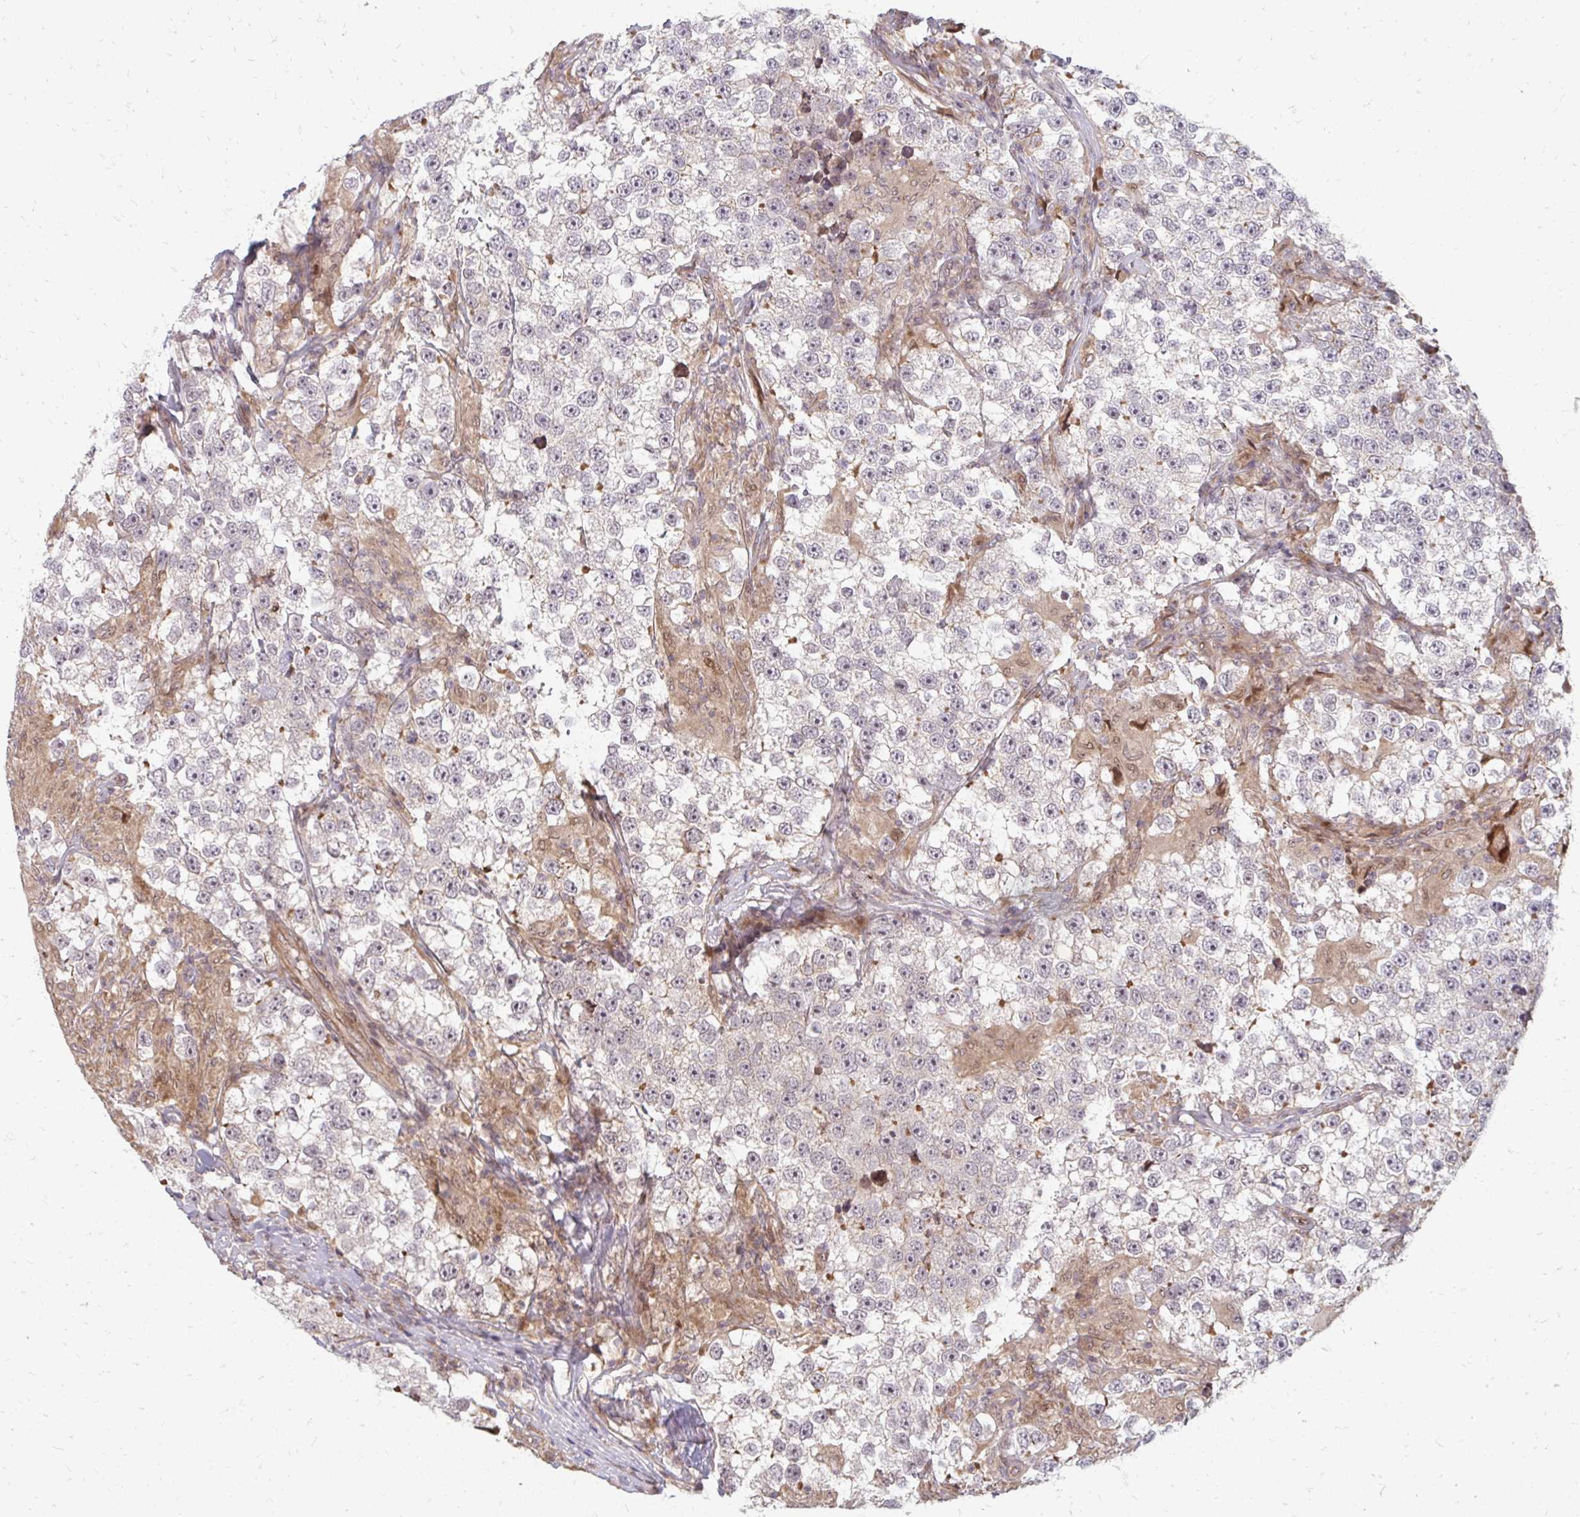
{"staining": {"intensity": "negative", "quantity": "none", "location": "none"}, "tissue": "testis cancer", "cell_type": "Tumor cells", "image_type": "cancer", "snomed": [{"axis": "morphology", "description": "Seminoma, NOS"}, {"axis": "topography", "description": "Testis"}], "caption": "The micrograph displays no significant staining in tumor cells of testis cancer. (DAB IHC visualized using brightfield microscopy, high magnification).", "gene": "ZNF285", "patient": {"sex": "male", "age": 46}}